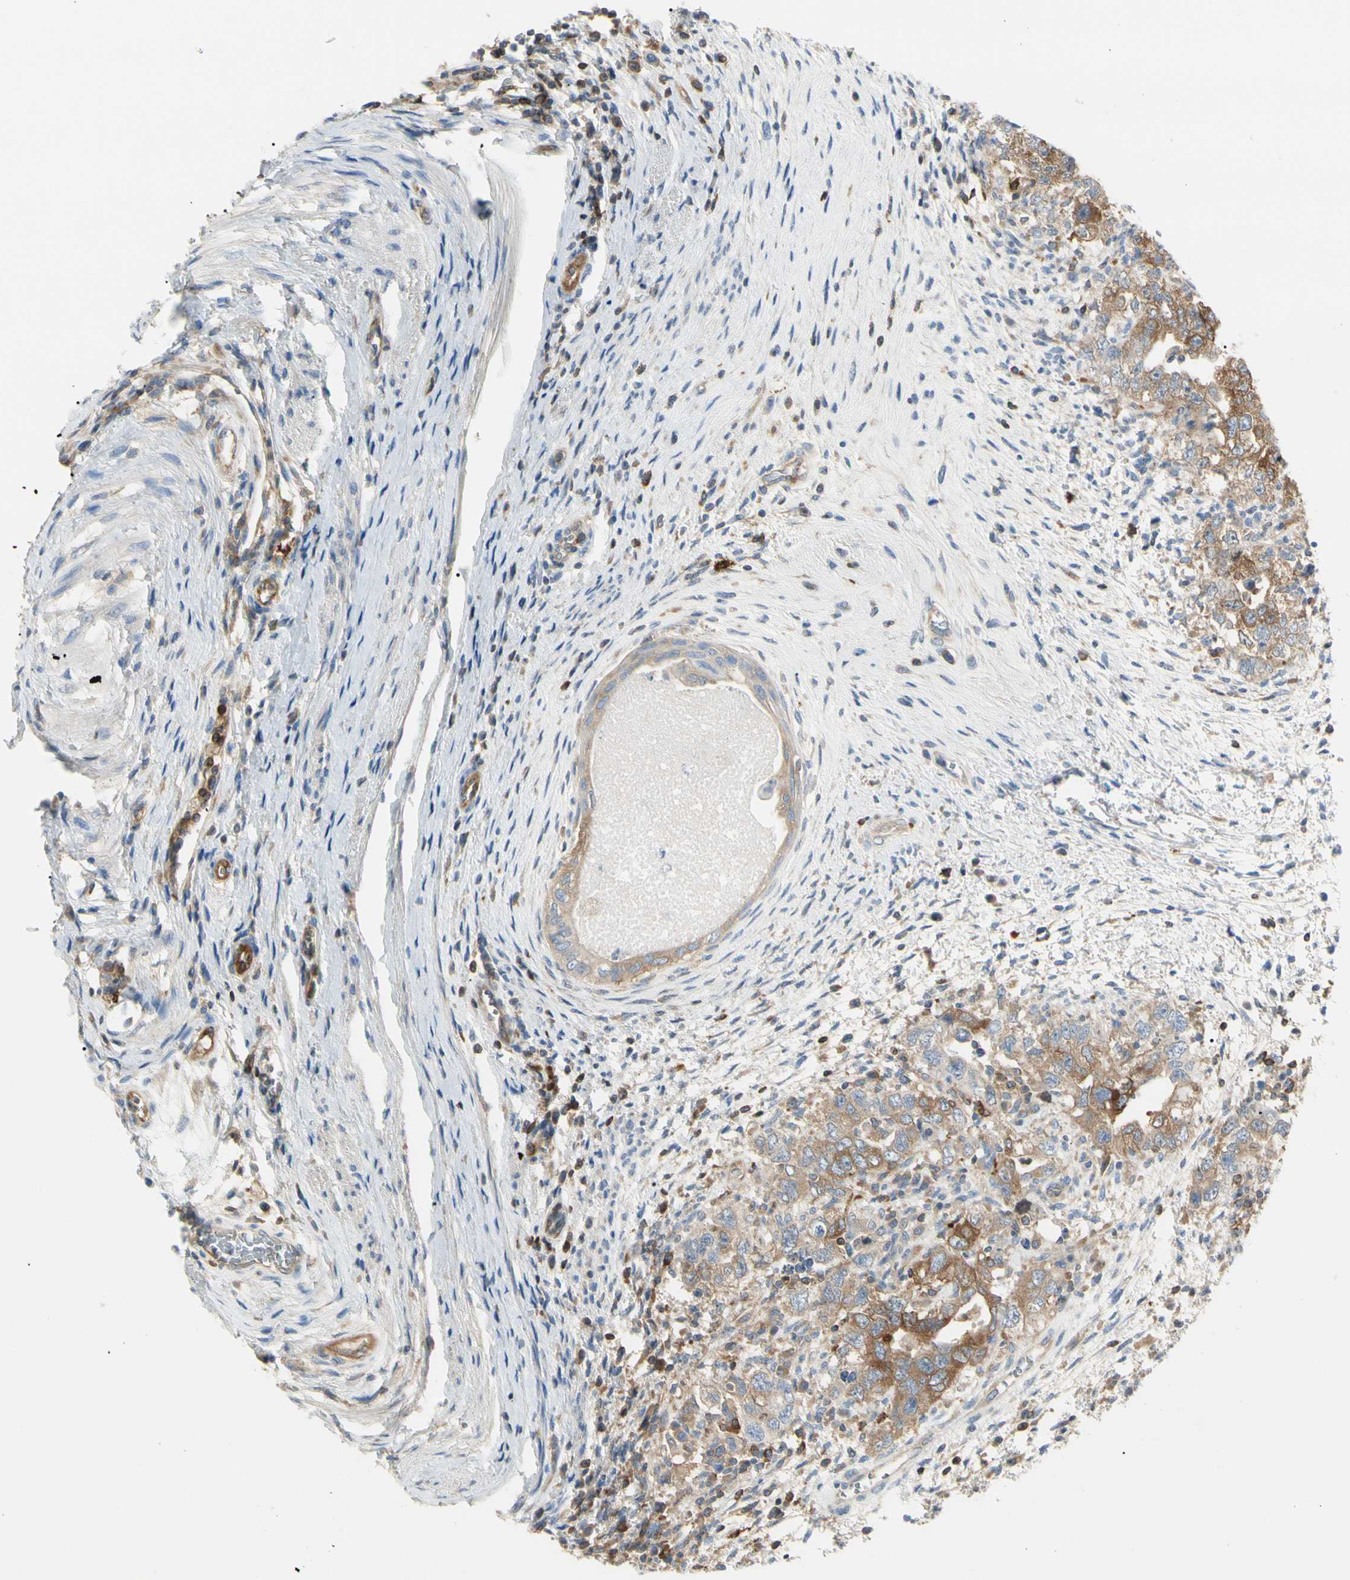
{"staining": {"intensity": "strong", "quantity": ">75%", "location": "cytoplasmic/membranous"}, "tissue": "testis cancer", "cell_type": "Tumor cells", "image_type": "cancer", "snomed": [{"axis": "morphology", "description": "Carcinoma, Embryonal, NOS"}, {"axis": "topography", "description": "Testis"}], "caption": "A high-resolution micrograph shows immunohistochemistry staining of testis cancer, which reveals strong cytoplasmic/membranous expression in about >75% of tumor cells. Nuclei are stained in blue.", "gene": "NFKB2", "patient": {"sex": "male", "age": 26}}